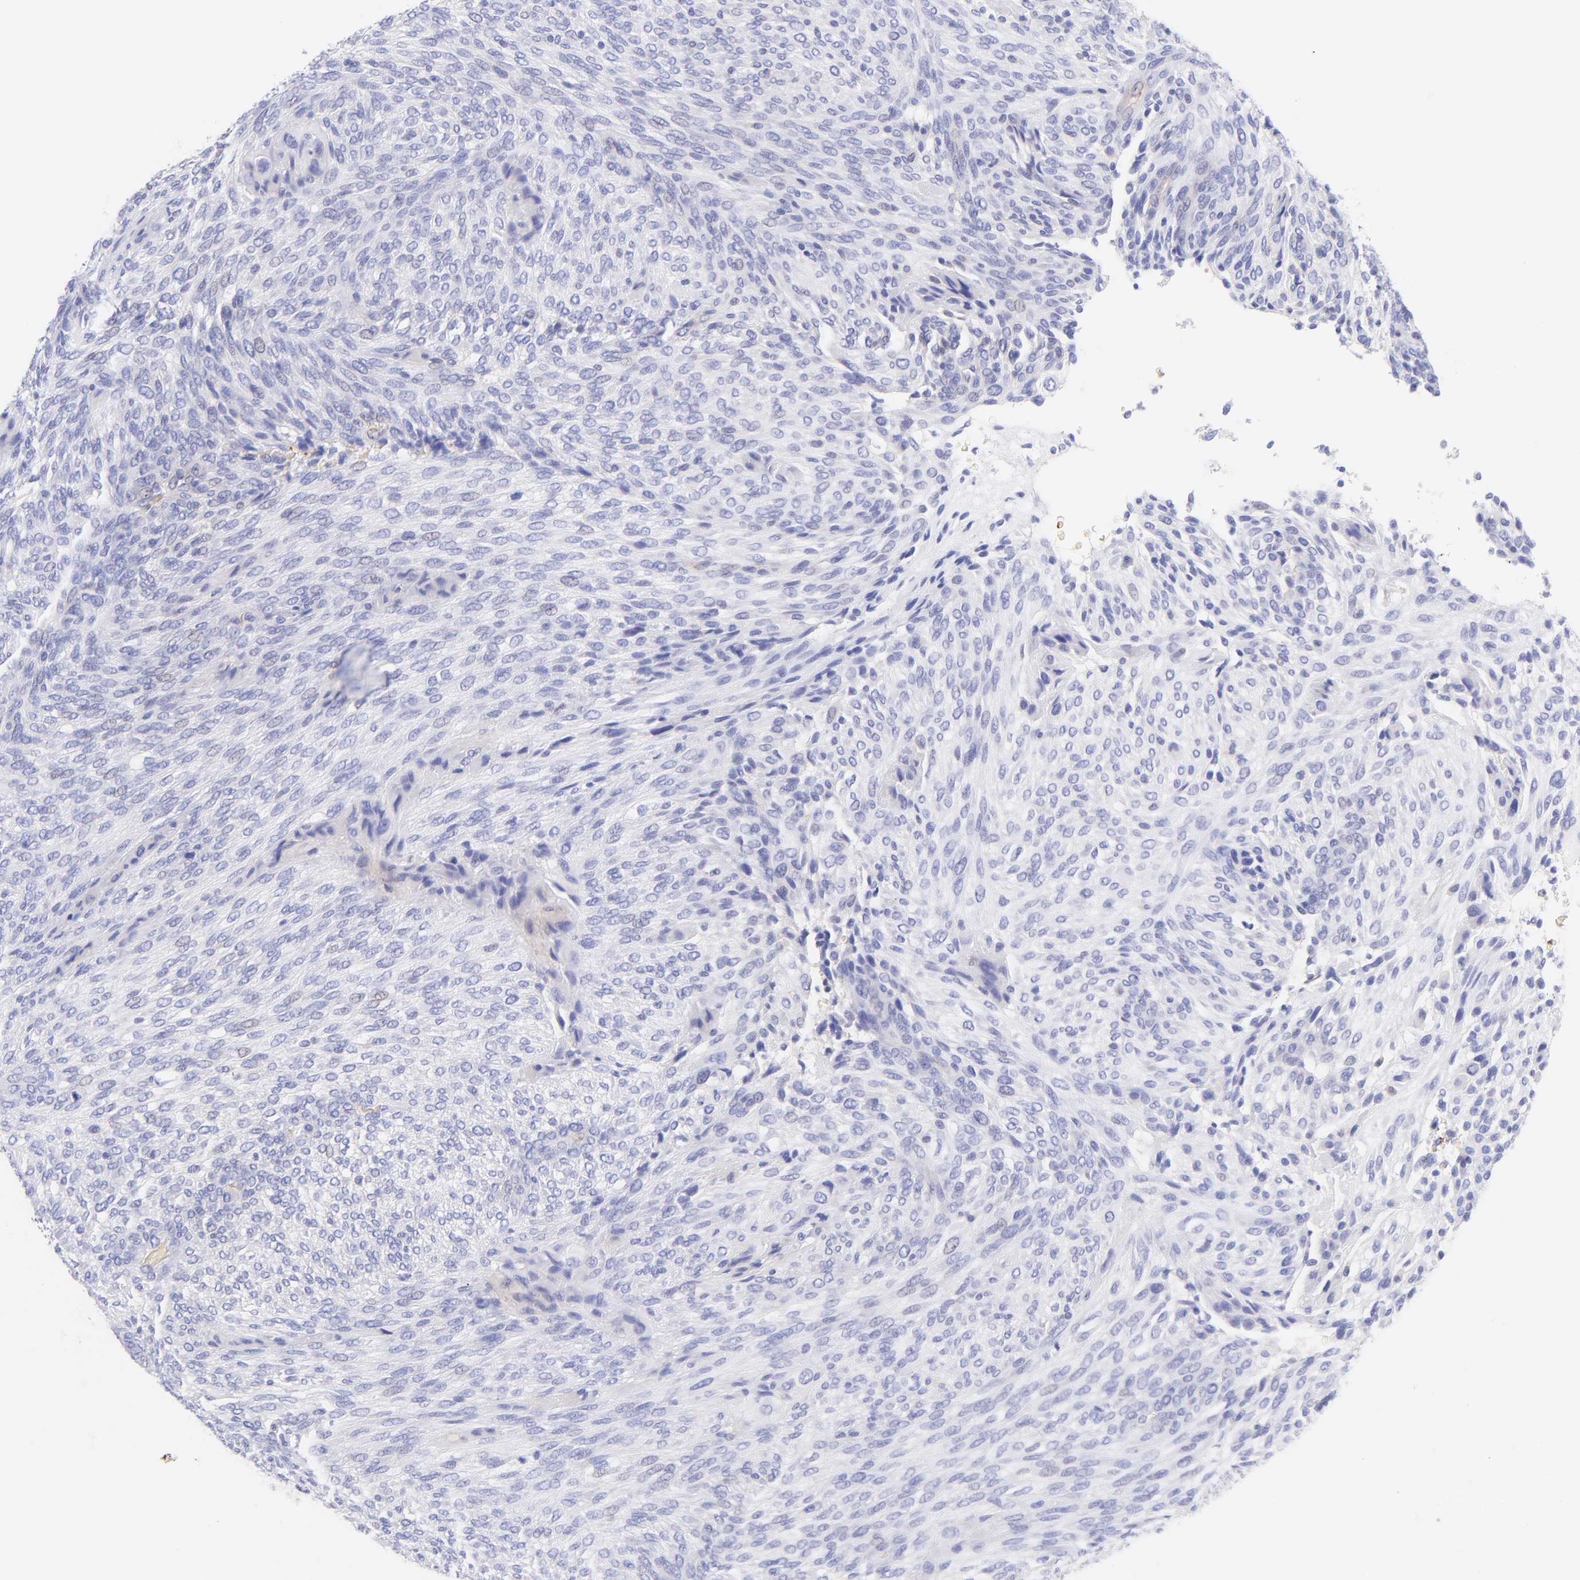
{"staining": {"intensity": "negative", "quantity": "none", "location": "none"}, "tissue": "glioma", "cell_type": "Tumor cells", "image_type": "cancer", "snomed": [{"axis": "morphology", "description": "Glioma, malignant, High grade"}, {"axis": "topography", "description": "Cerebral cortex"}], "caption": "Histopathology image shows no protein positivity in tumor cells of high-grade glioma (malignant) tissue. (IHC, brightfield microscopy, high magnification).", "gene": "FRMPD3", "patient": {"sex": "female", "age": 55}}